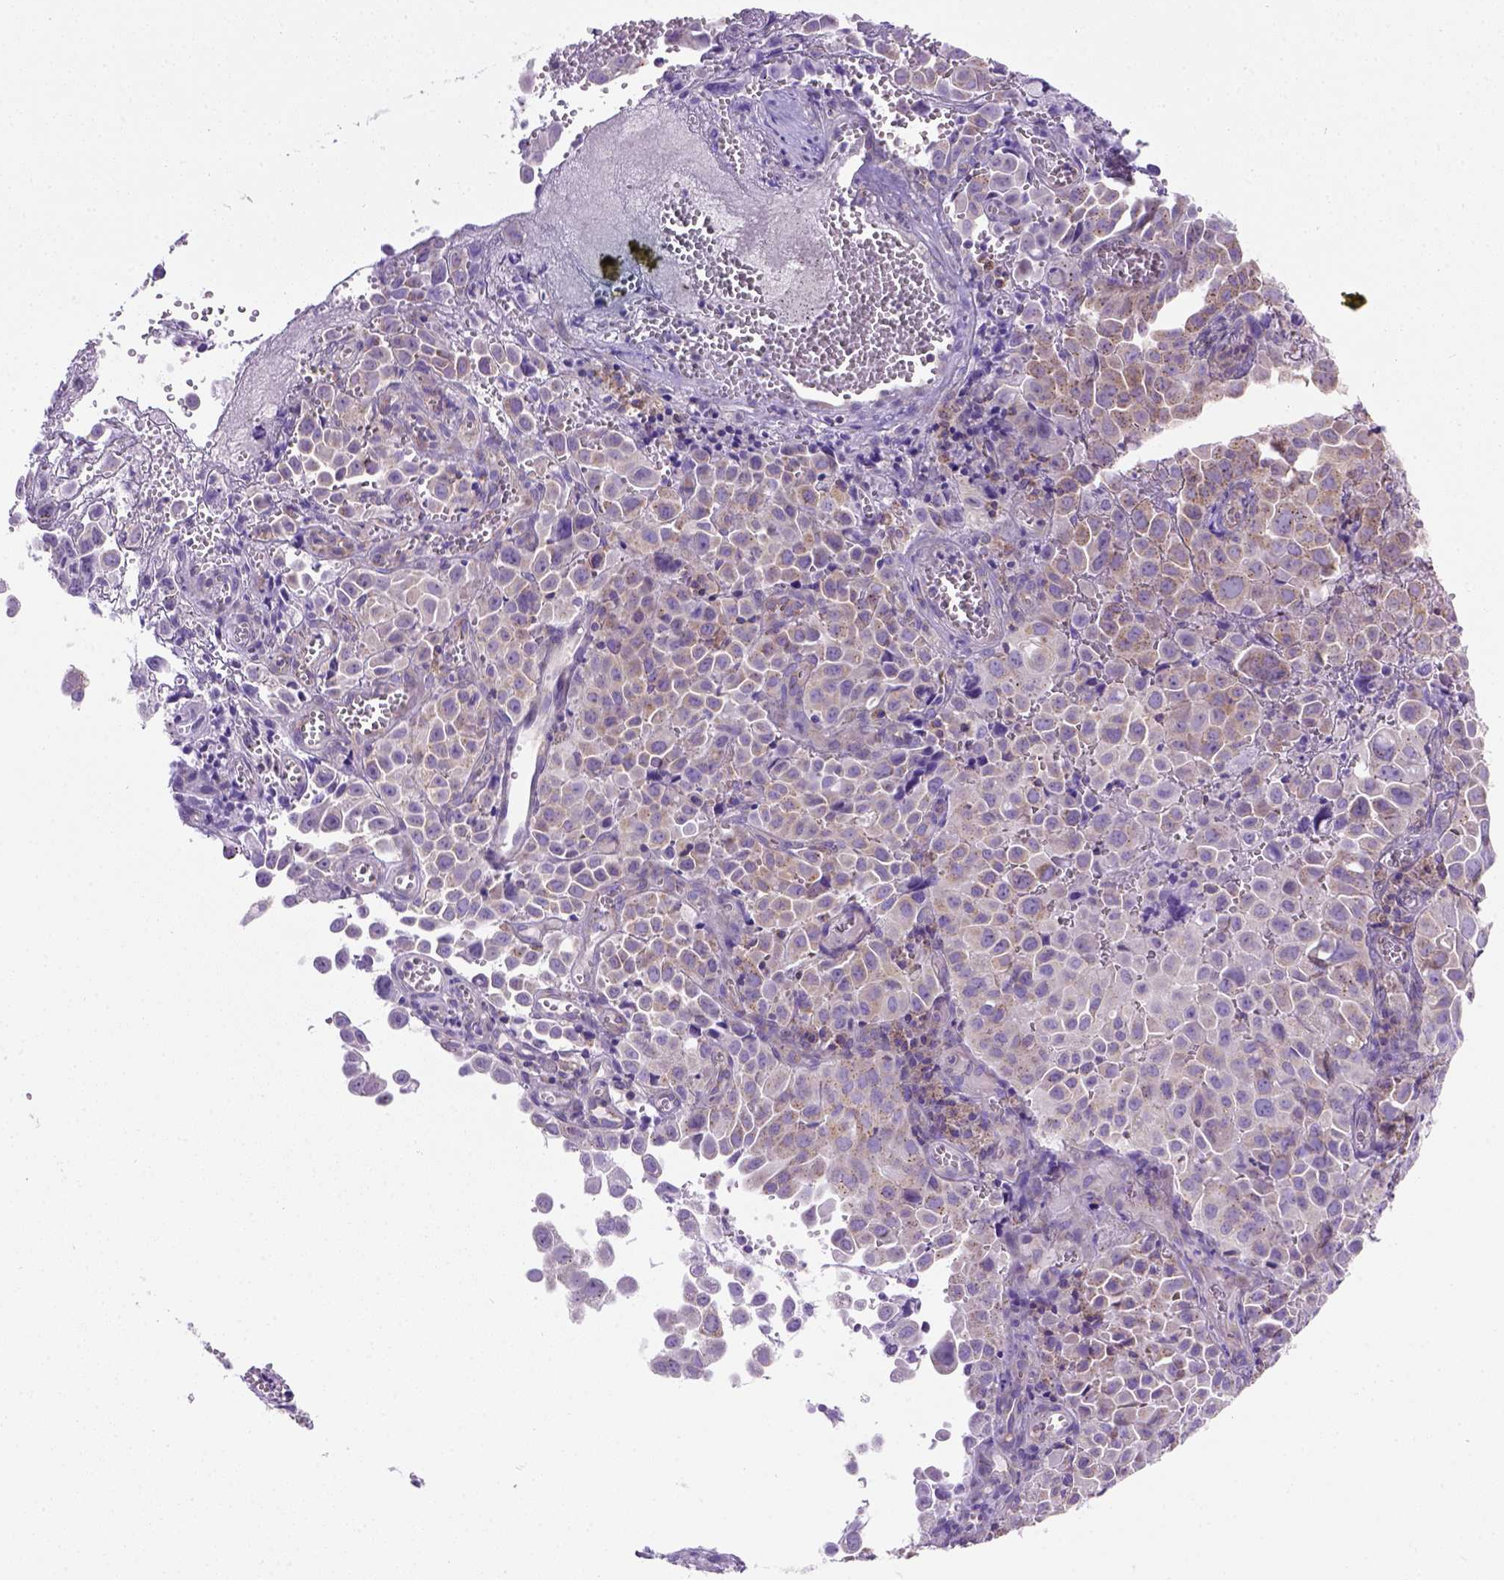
{"staining": {"intensity": "moderate", "quantity": ">75%", "location": "cytoplasmic/membranous"}, "tissue": "cervical cancer", "cell_type": "Tumor cells", "image_type": "cancer", "snomed": [{"axis": "morphology", "description": "Squamous cell carcinoma, NOS"}, {"axis": "topography", "description": "Cervix"}], "caption": "The histopathology image exhibits immunohistochemical staining of squamous cell carcinoma (cervical). There is moderate cytoplasmic/membranous positivity is seen in approximately >75% of tumor cells.", "gene": "FOXI1", "patient": {"sex": "female", "age": 55}}